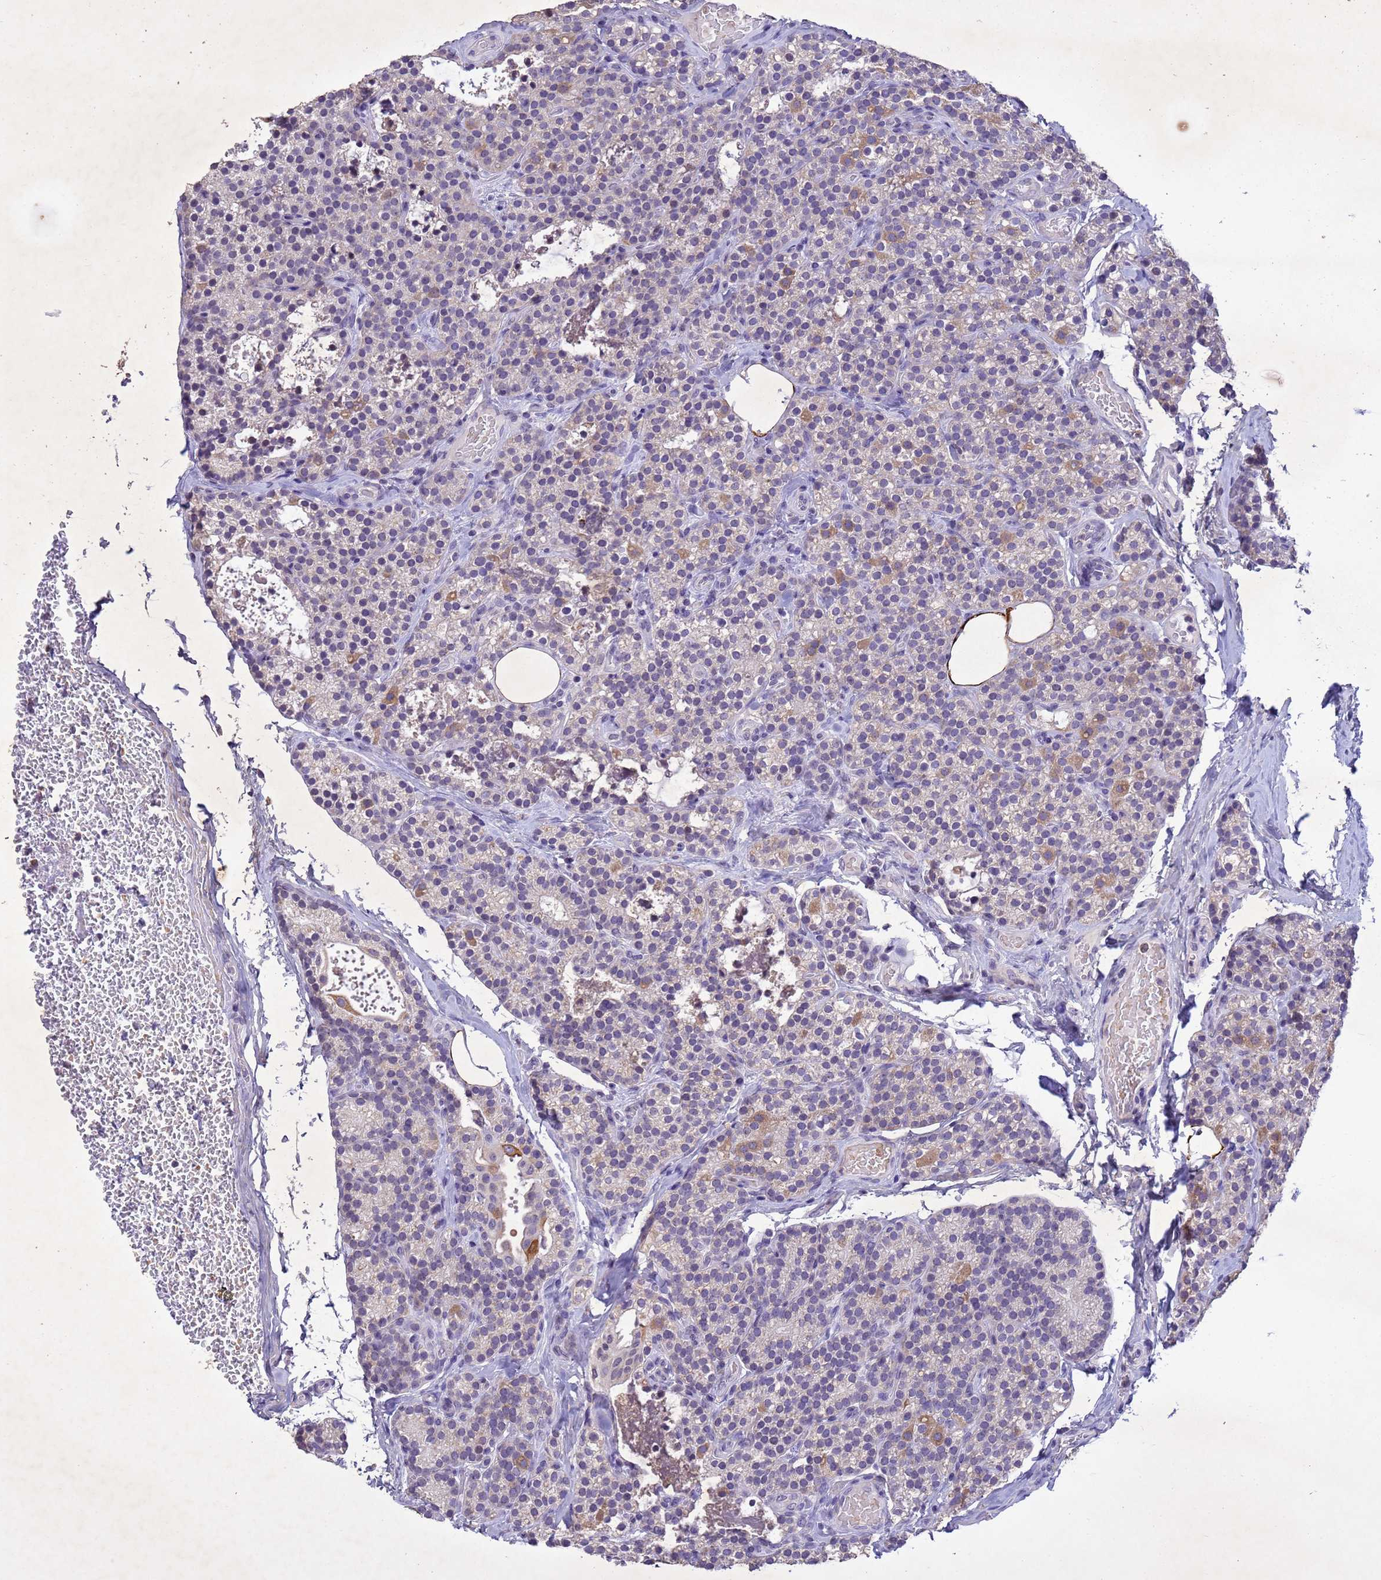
{"staining": {"intensity": "weak", "quantity": "<25%", "location": "cytoplasmic/membranous"}, "tissue": "parathyroid gland", "cell_type": "Glandular cells", "image_type": "normal", "snomed": [{"axis": "morphology", "description": "Normal tissue, NOS"}, {"axis": "topography", "description": "Parathyroid gland"}], "caption": "DAB immunohistochemical staining of unremarkable human parathyroid gland demonstrates no significant staining in glandular cells.", "gene": "NLRP11", "patient": {"sex": "female", "age": 45}}